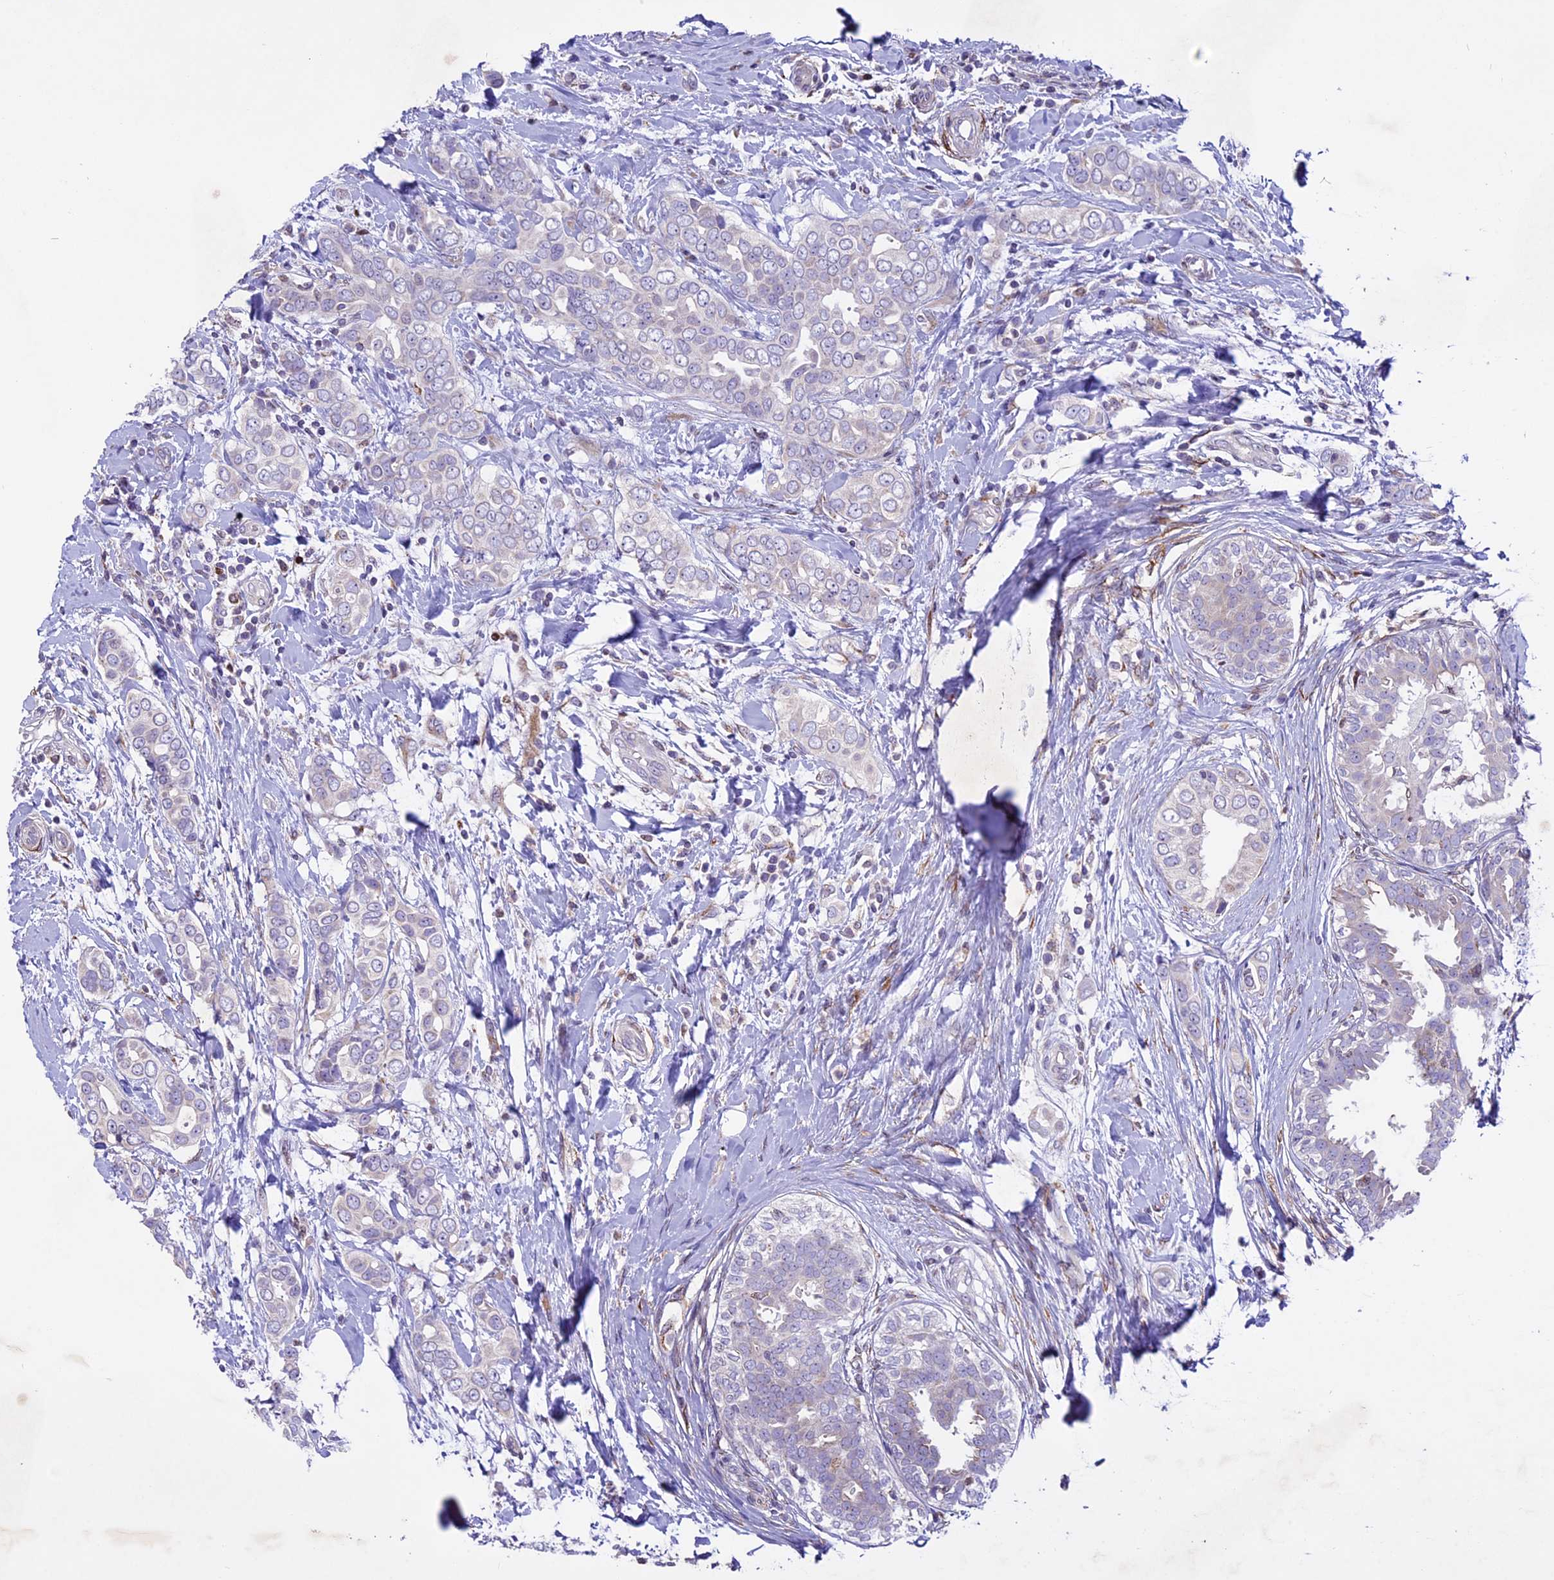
{"staining": {"intensity": "negative", "quantity": "none", "location": "none"}, "tissue": "breast cancer", "cell_type": "Tumor cells", "image_type": "cancer", "snomed": [{"axis": "morphology", "description": "Lobular carcinoma"}, {"axis": "topography", "description": "Breast"}], "caption": "Image shows no significant protein expression in tumor cells of breast lobular carcinoma.", "gene": "MIEF2", "patient": {"sex": "female", "age": 51}}